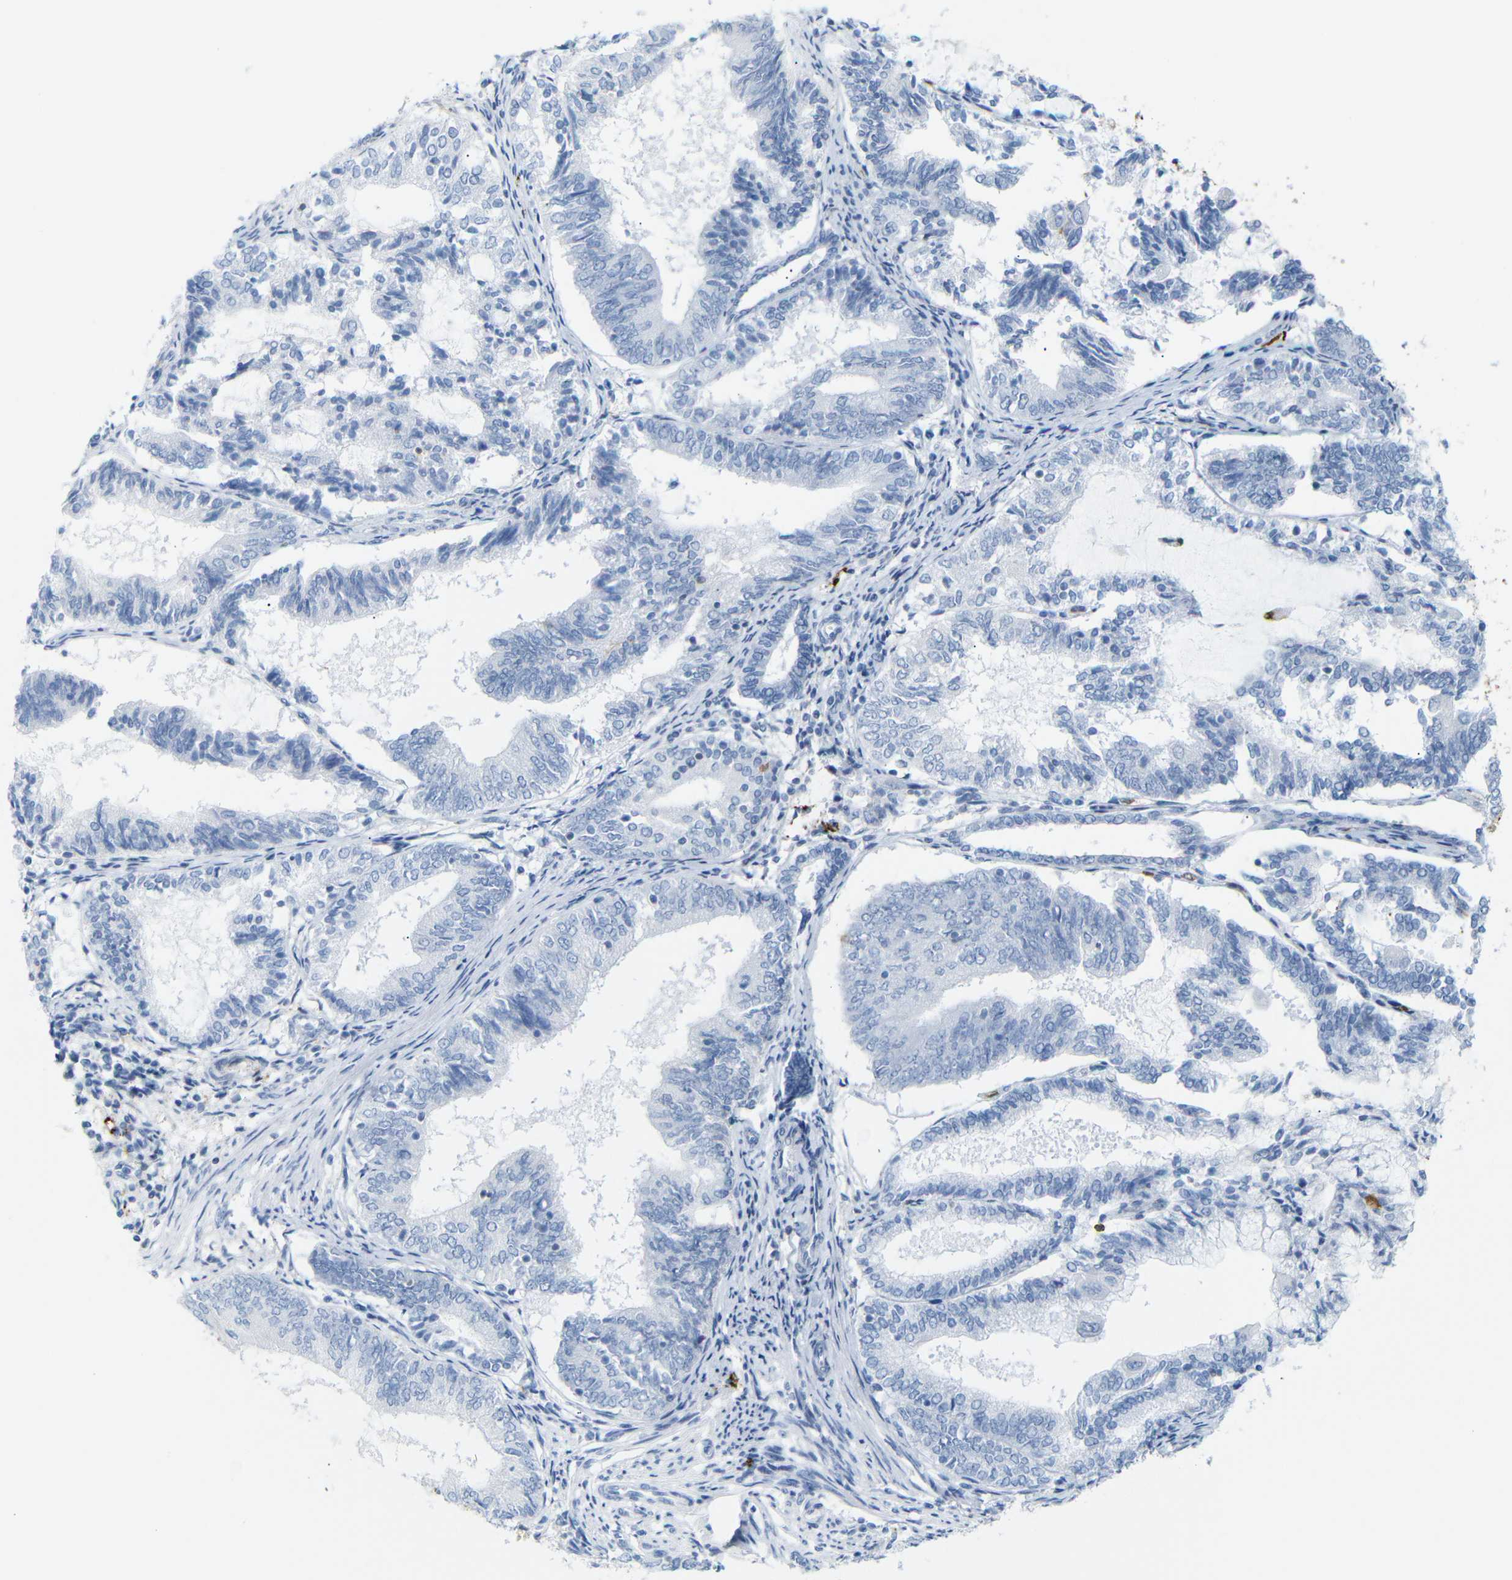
{"staining": {"intensity": "negative", "quantity": "none", "location": "none"}, "tissue": "endometrial cancer", "cell_type": "Tumor cells", "image_type": "cancer", "snomed": [{"axis": "morphology", "description": "Adenocarcinoma, NOS"}, {"axis": "topography", "description": "Endometrium"}], "caption": "High power microscopy image of an immunohistochemistry photomicrograph of endometrial cancer, revealing no significant expression in tumor cells.", "gene": "MT1A", "patient": {"sex": "female", "age": 81}}